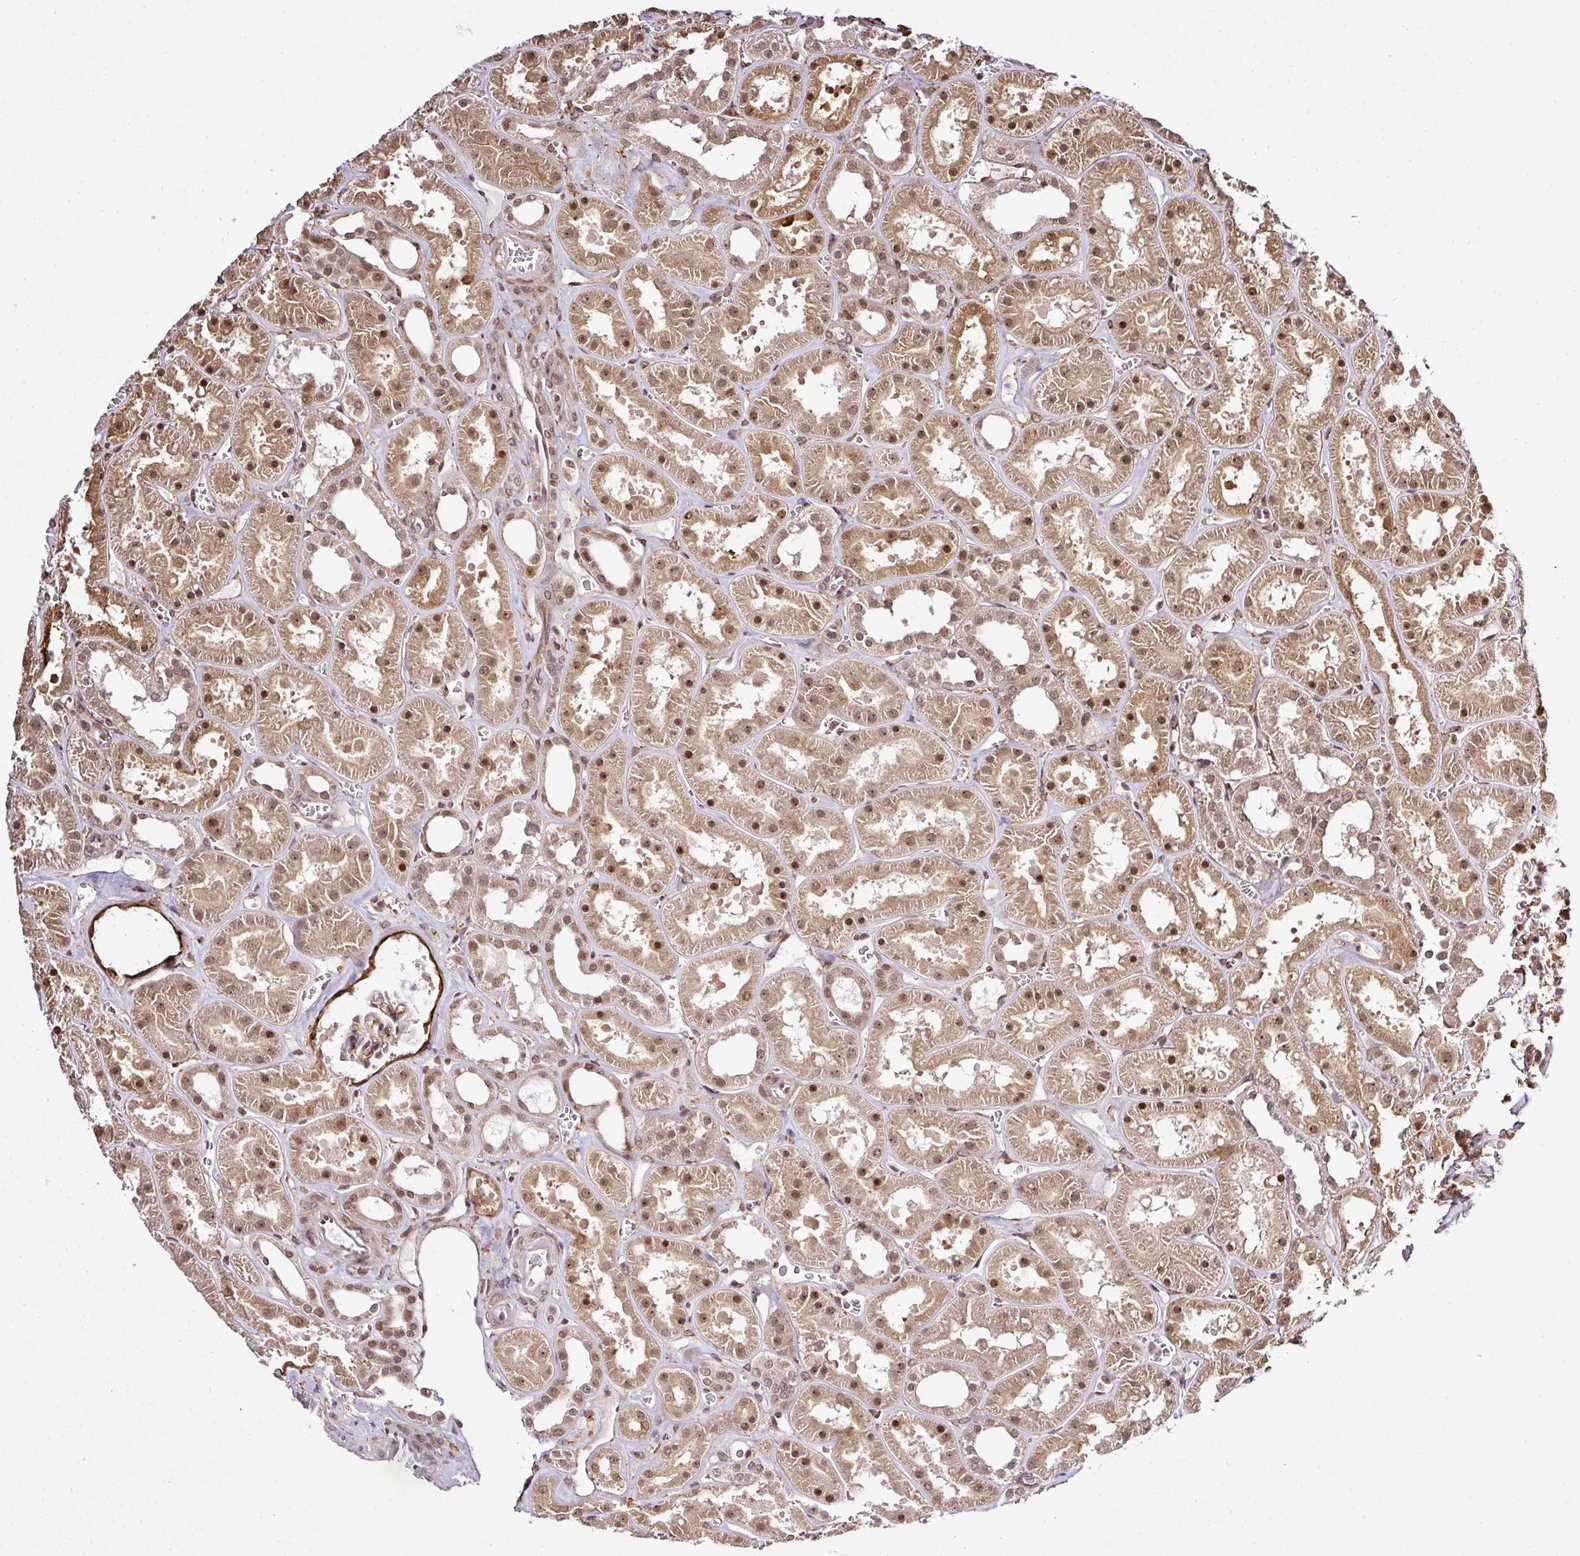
{"staining": {"intensity": "moderate", "quantity": ">75%", "location": "cytoplasmic/membranous,nuclear"}, "tissue": "kidney", "cell_type": "Cells in glomeruli", "image_type": "normal", "snomed": [{"axis": "morphology", "description": "Normal tissue, NOS"}, {"axis": "topography", "description": "Kidney"}], "caption": "The immunohistochemical stain shows moderate cytoplasmic/membranous,nuclear positivity in cells in glomeruli of normal kidney. The staining is performed using DAB (3,3'-diaminobenzidine) brown chromogen to label protein expression. The nuclei are counter-stained blue using hematoxylin.", "gene": "FAM153A", "patient": {"sex": "female", "age": 41}}